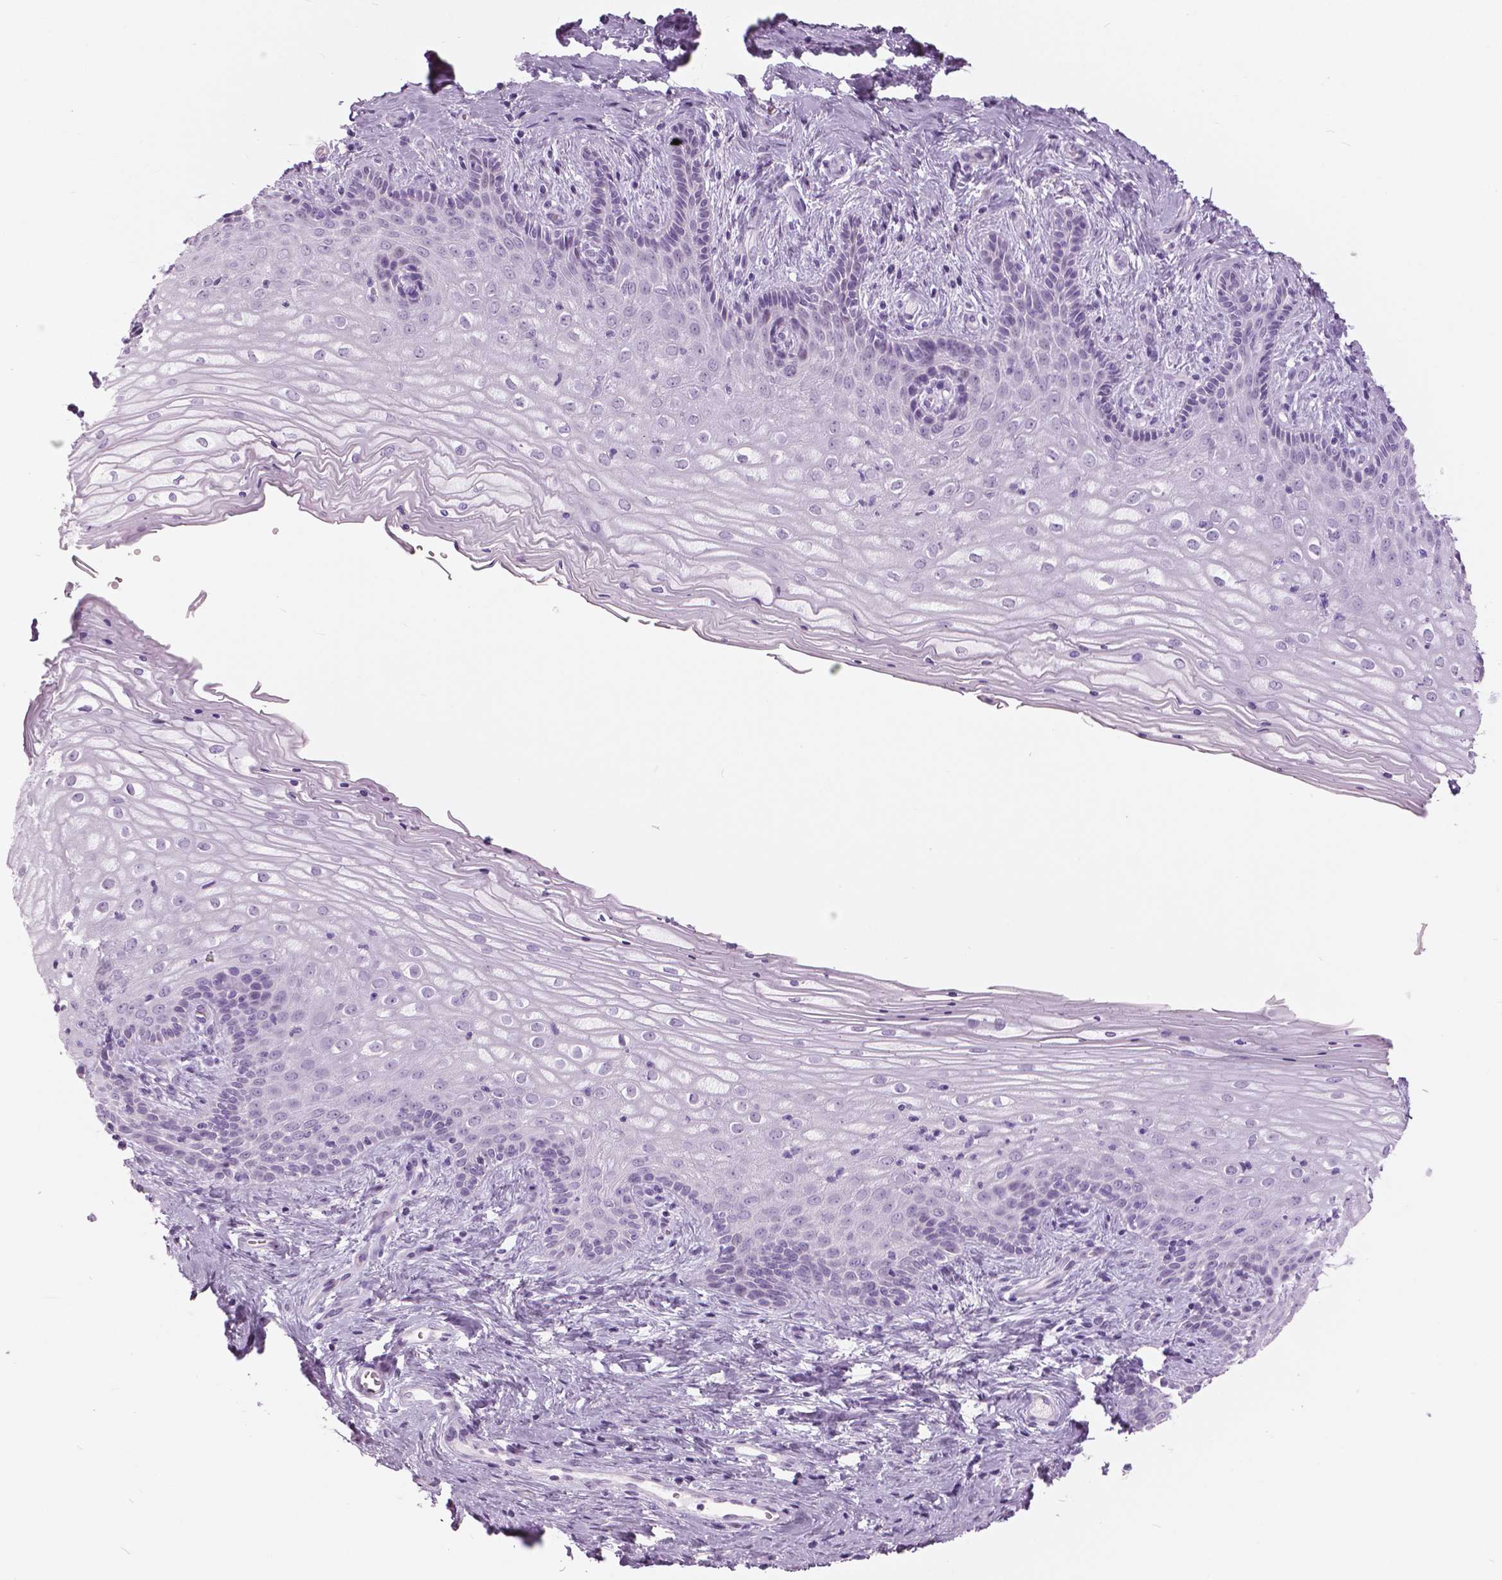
{"staining": {"intensity": "negative", "quantity": "none", "location": "none"}, "tissue": "vagina", "cell_type": "Squamous epithelial cells", "image_type": "normal", "snomed": [{"axis": "morphology", "description": "Normal tissue, NOS"}, {"axis": "topography", "description": "Vagina"}], "caption": "An immunohistochemistry (IHC) image of benign vagina is shown. There is no staining in squamous epithelial cells of vagina.", "gene": "SFTPD", "patient": {"sex": "female", "age": 45}}